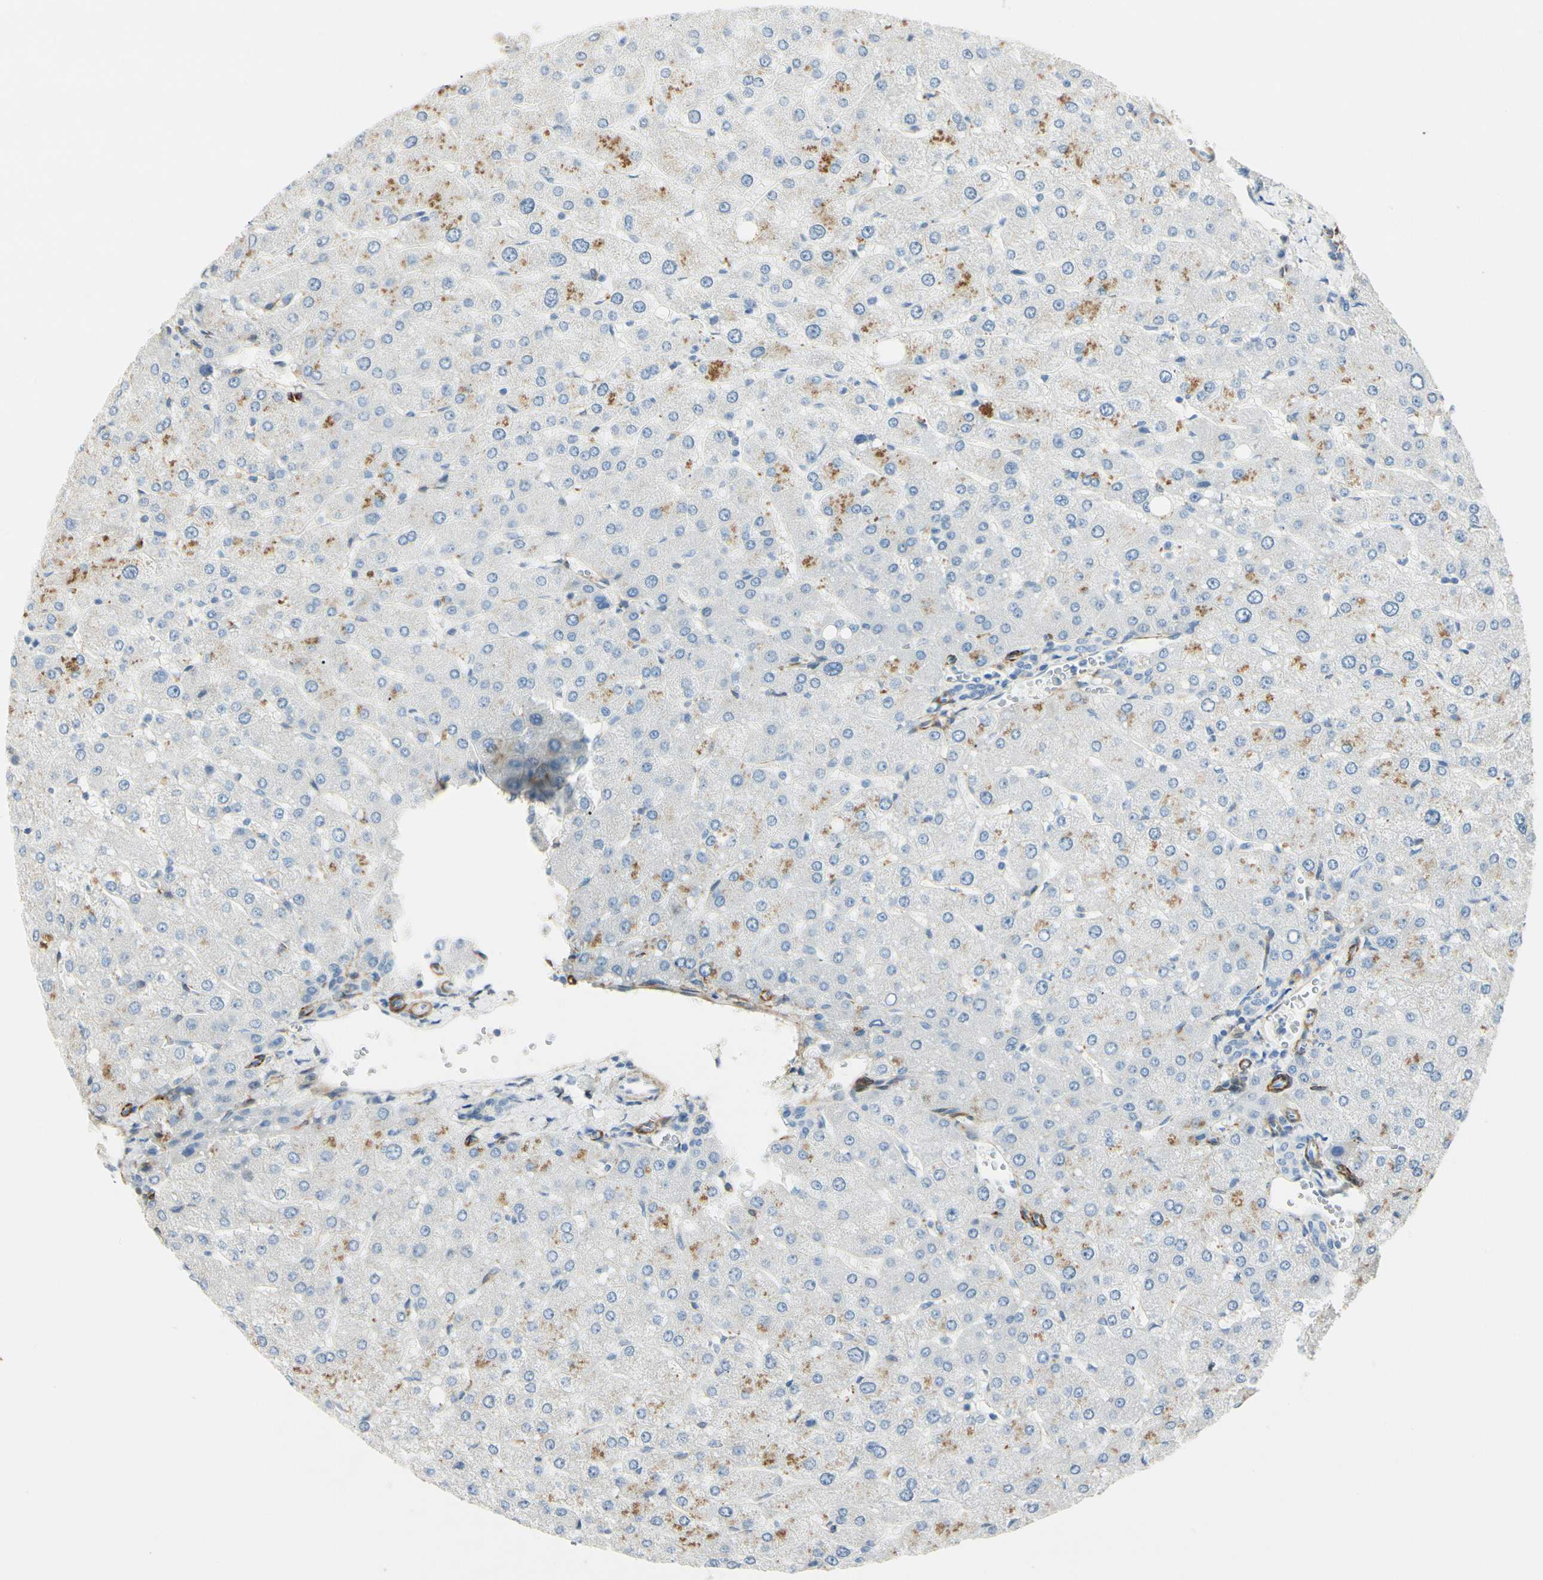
{"staining": {"intensity": "negative", "quantity": "none", "location": "none"}, "tissue": "liver", "cell_type": "Cholangiocytes", "image_type": "normal", "snomed": [{"axis": "morphology", "description": "Normal tissue, NOS"}, {"axis": "topography", "description": "Liver"}], "caption": "Liver stained for a protein using IHC exhibits no staining cholangiocytes.", "gene": "AMPH", "patient": {"sex": "male", "age": 55}}